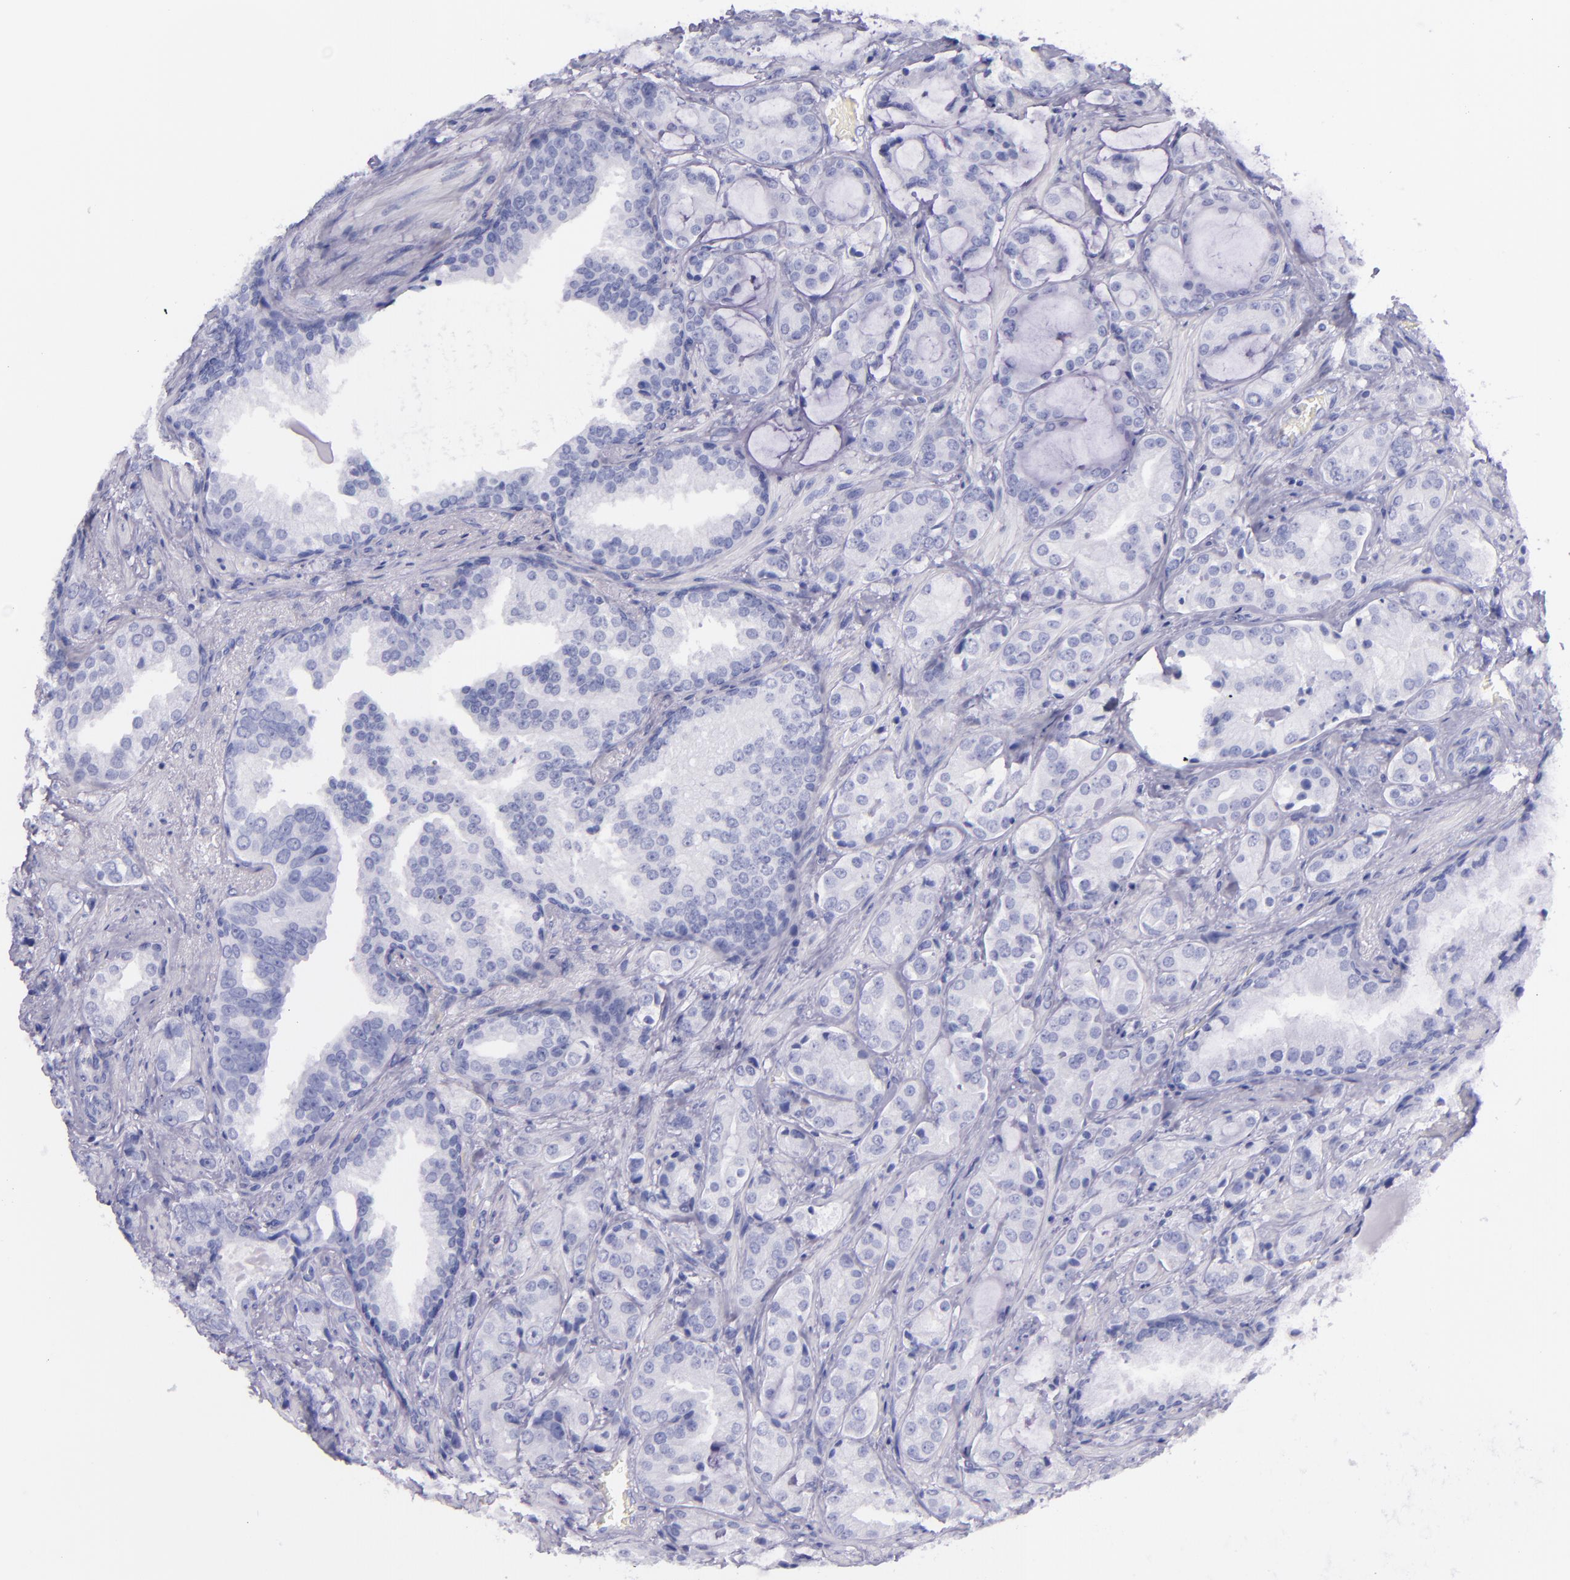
{"staining": {"intensity": "negative", "quantity": "none", "location": "none"}, "tissue": "prostate cancer", "cell_type": "Tumor cells", "image_type": "cancer", "snomed": [{"axis": "morphology", "description": "Adenocarcinoma, Medium grade"}, {"axis": "topography", "description": "Prostate"}], "caption": "High power microscopy photomicrograph of an immunohistochemistry (IHC) image of prostate adenocarcinoma (medium-grade), revealing no significant staining in tumor cells.", "gene": "SFTPB", "patient": {"sex": "male", "age": 70}}